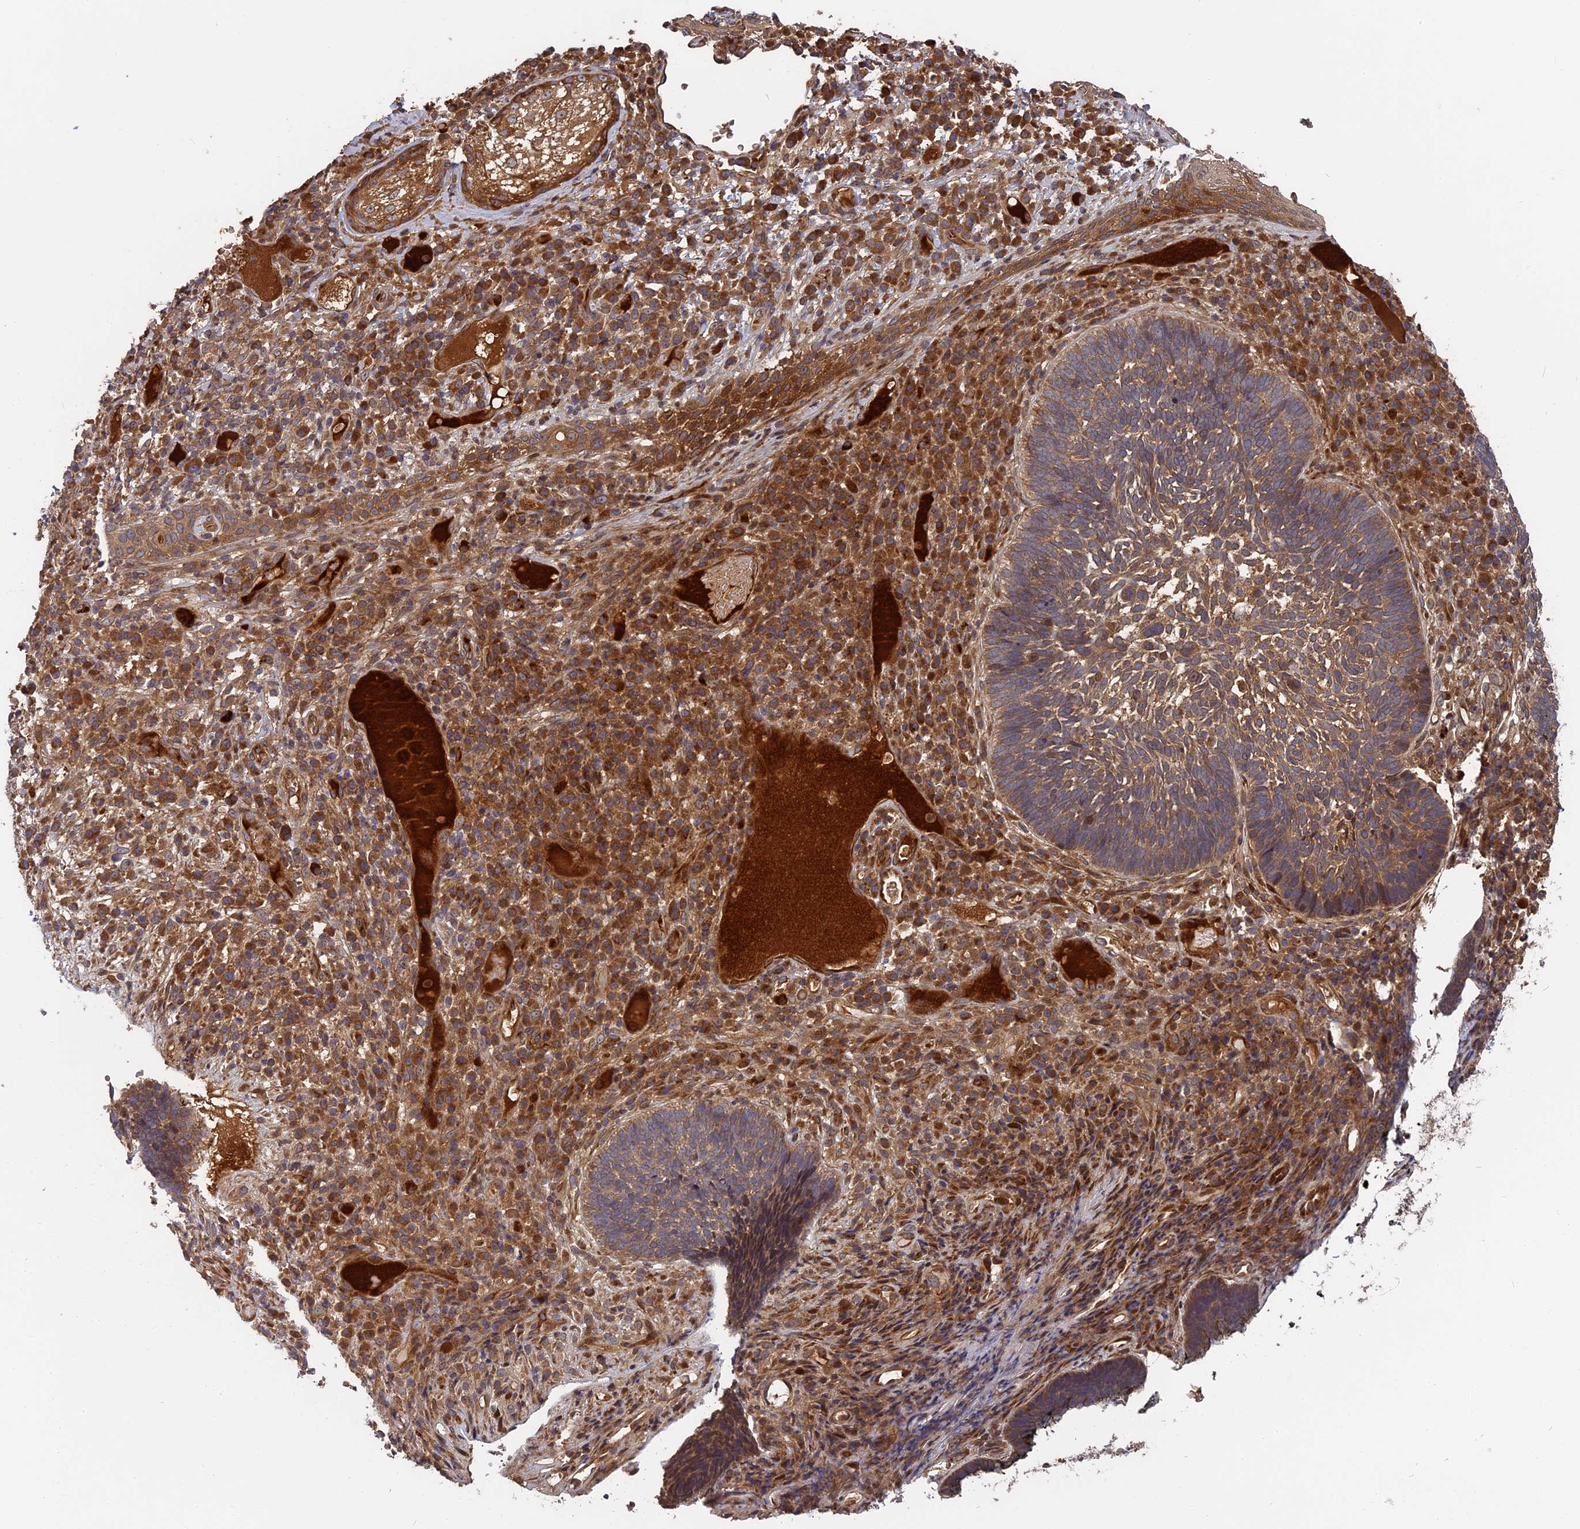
{"staining": {"intensity": "moderate", "quantity": "25%-75%", "location": "cytoplasmic/membranous"}, "tissue": "skin cancer", "cell_type": "Tumor cells", "image_type": "cancer", "snomed": [{"axis": "morphology", "description": "Basal cell carcinoma"}, {"axis": "topography", "description": "Skin"}], "caption": "Immunohistochemical staining of skin cancer displays moderate cytoplasmic/membranous protein staining in about 25%-75% of tumor cells. (DAB (3,3'-diaminobenzidine) IHC, brown staining for protein, blue staining for nuclei).", "gene": "TMUB2", "patient": {"sex": "male", "age": 88}}